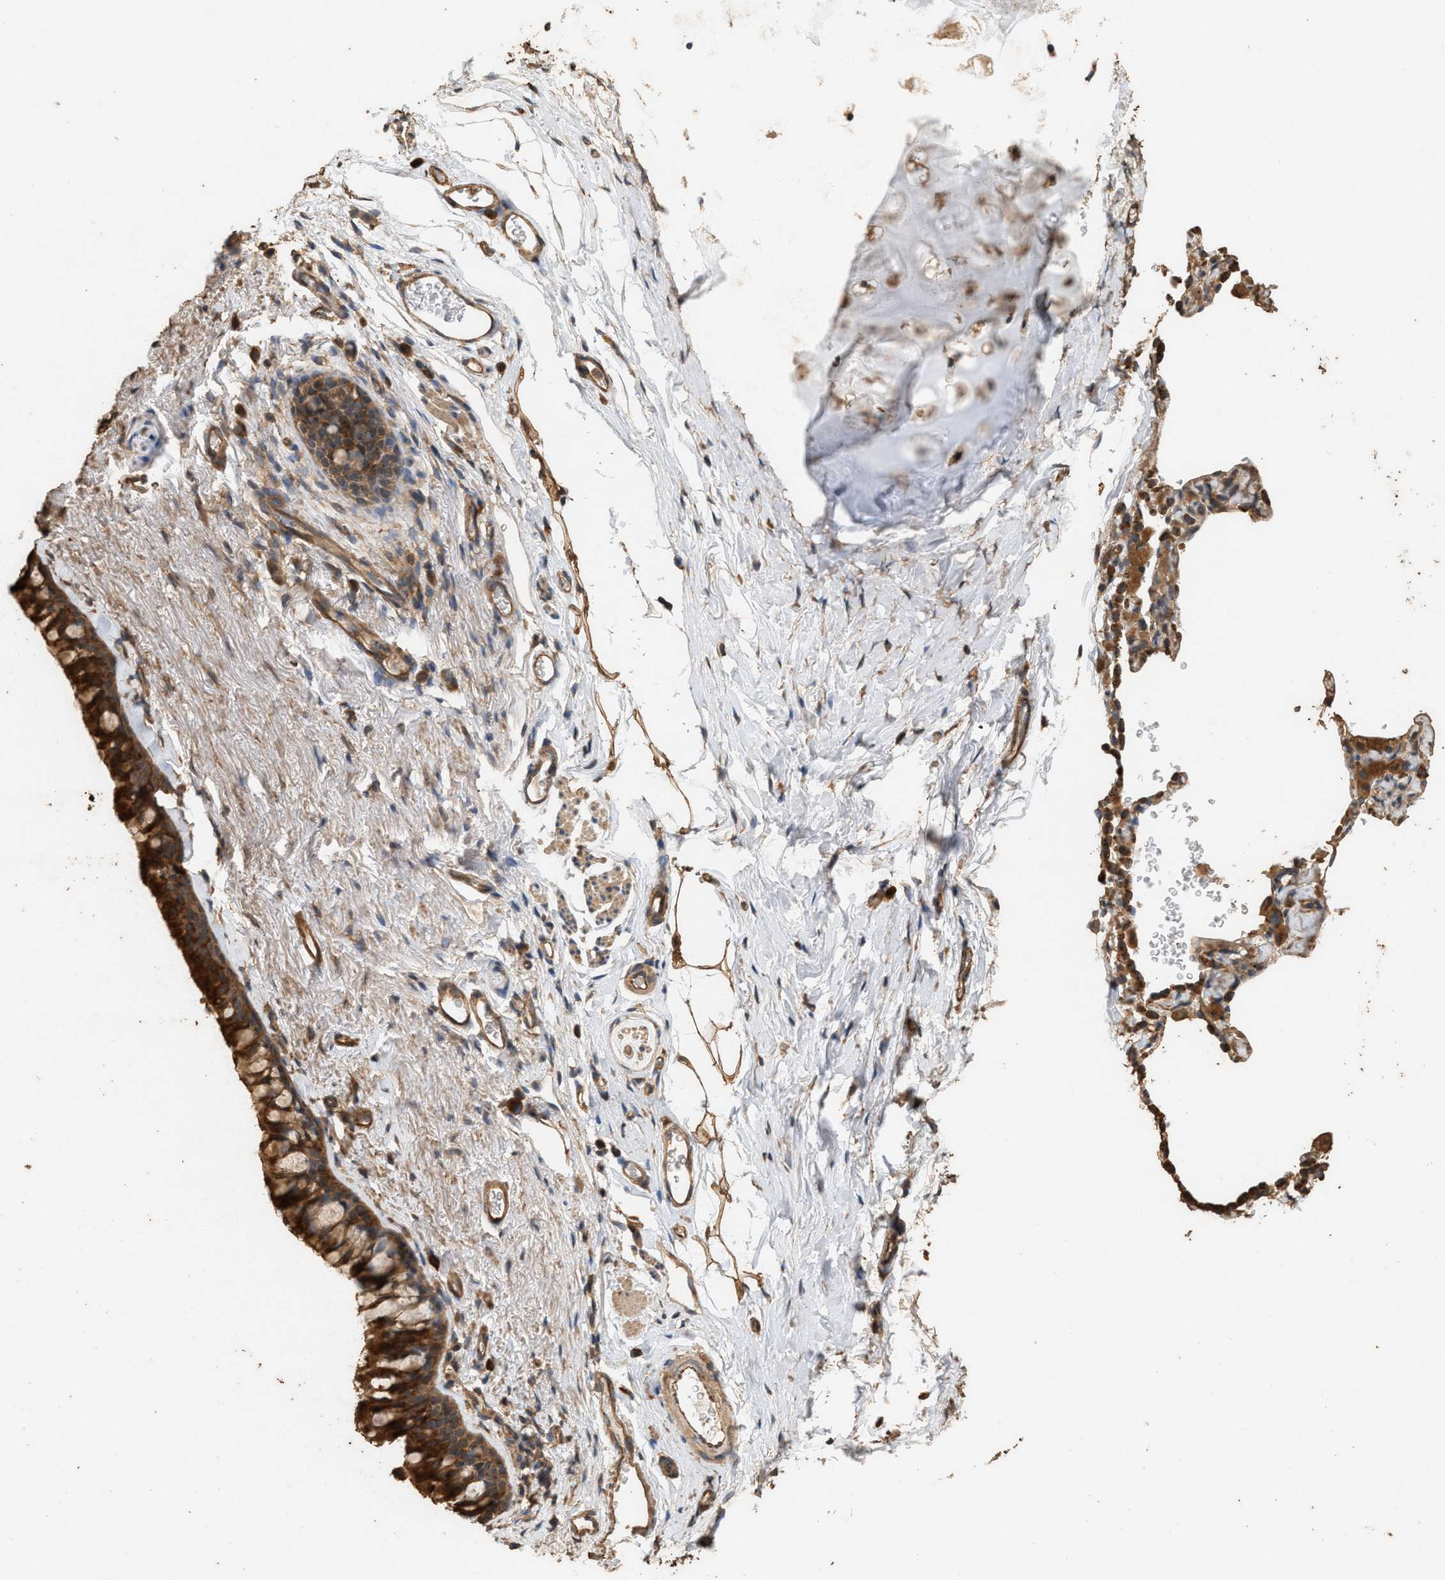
{"staining": {"intensity": "strong", "quantity": ">75%", "location": "cytoplasmic/membranous"}, "tissue": "bronchus", "cell_type": "Respiratory epithelial cells", "image_type": "normal", "snomed": [{"axis": "morphology", "description": "Normal tissue, NOS"}, {"axis": "topography", "description": "Cartilage tissue"}, {"axis": "topography", "description": "Bronchus"}], "caption": "Immunohistochemical staining of benign human bronchus reveals strong cytoplasmic/membranous protein expression in approximately >75% of respiratory epithelial cells. (Stains: DAB in brown, nuclei in blue, Microscopy: brightfield microscopy at high magnification).", "gene": "DCAF7", "patient": {"sex": "female", "age": 53}}